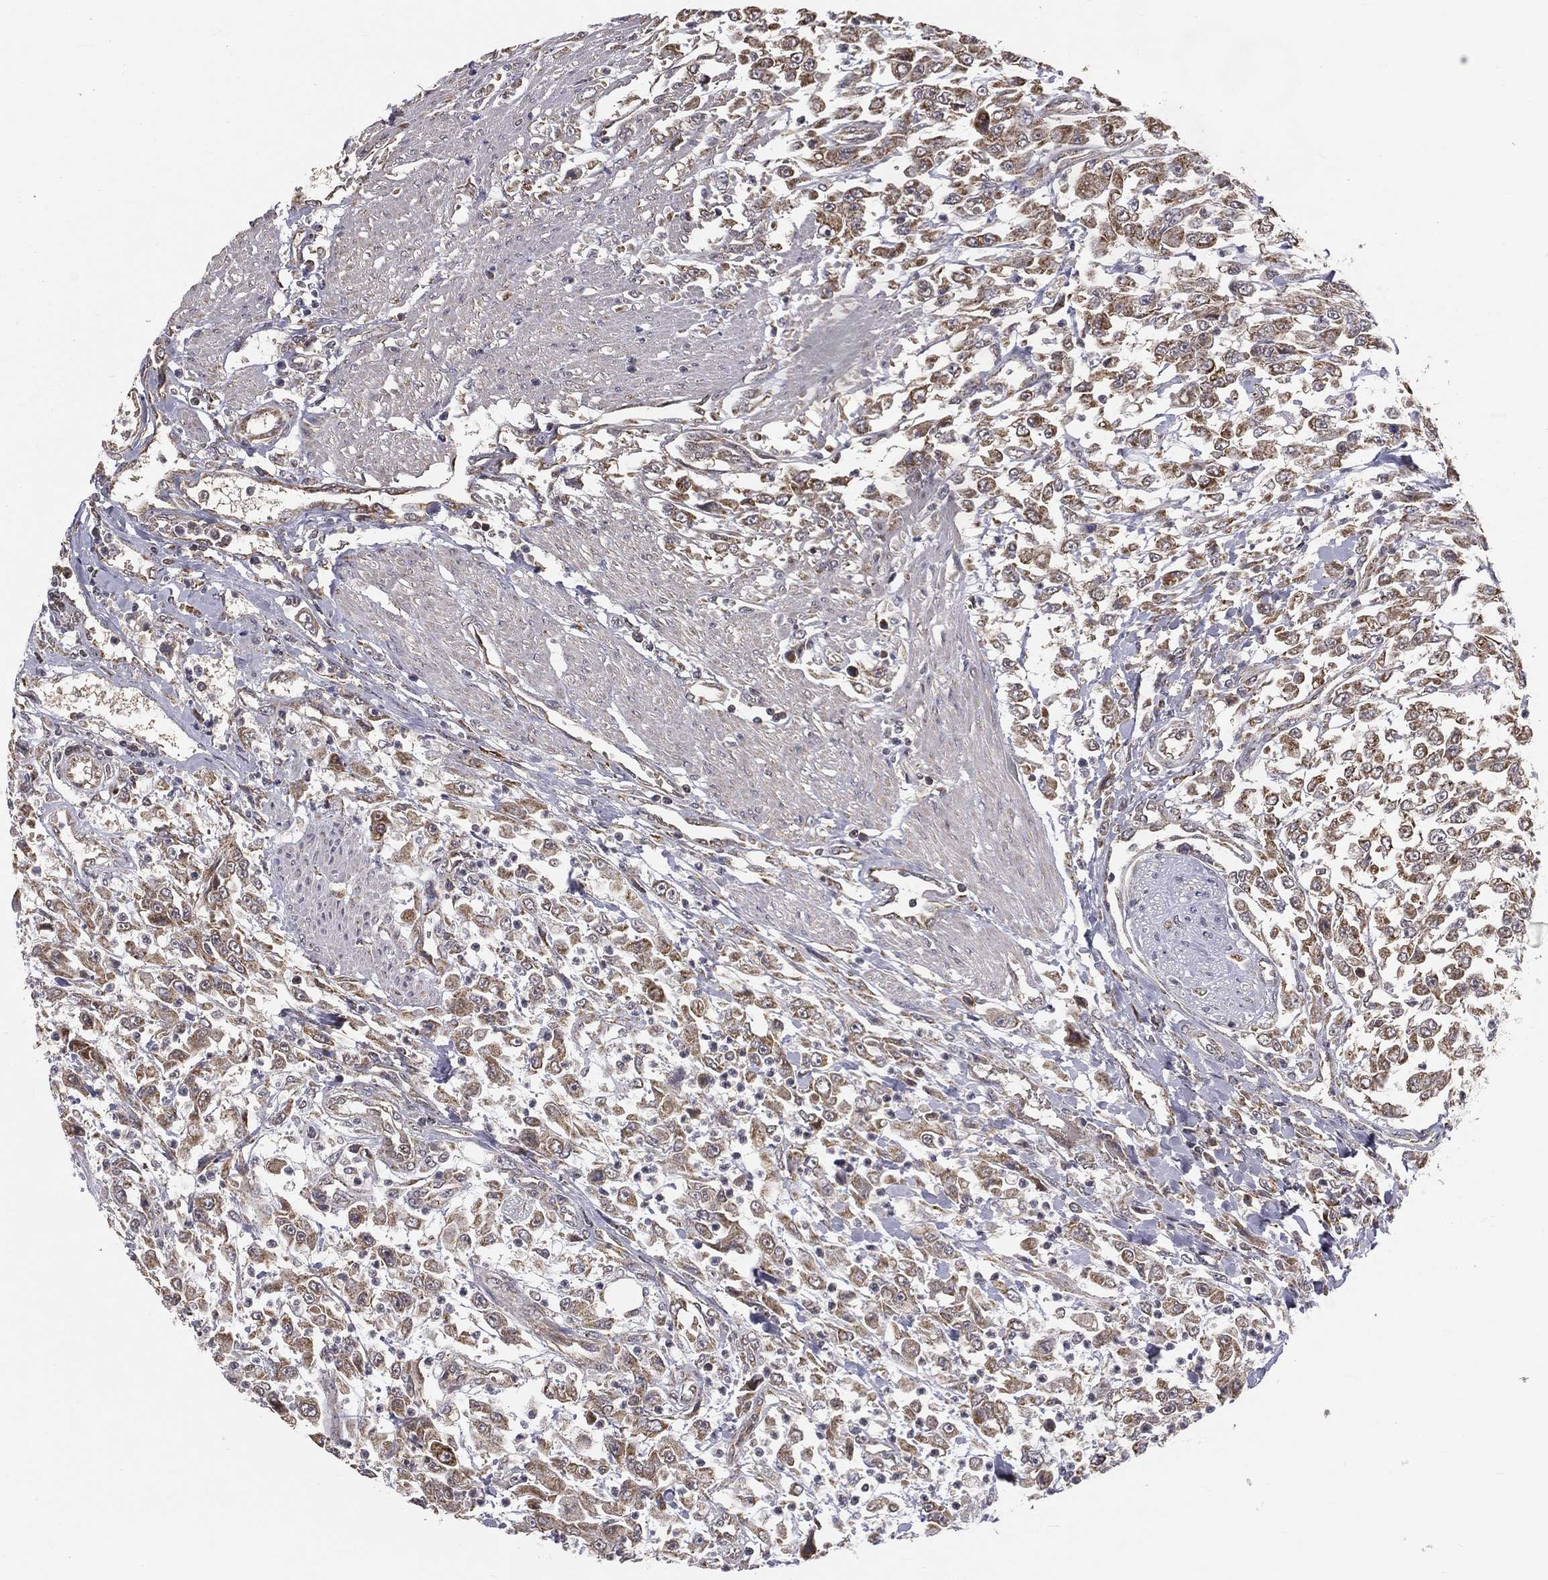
{"staining": {"intensity": "moderate", "quantity": ">75%", "location": "cytoplasmic/membranous"}, "tissue": "urothelial cancer", "cell_type": "Tumor cells", "image_type": "cancer", "snomed": [{"axis": "morphology", "description": "Urothelial carcinoma, High grade"}, {"axis": "topography", "description": "Urinary bladder"}], "caption": "Urothelial carcinoma (high-grade) stained with DAB (3,3'-diaminobenzidine) immunohistochemistry shows medium levels of moderate cytoplasmic/membranous staining in about >75% of tumor cells. The staining was performed using DAB (3,3'-diaminobenzidine), with brown indicating positive protein expression. Nuclei are stained blue with hematoxylin.", "gene": "MRPL46", "patient": {"sex": "male", "age": 46}}